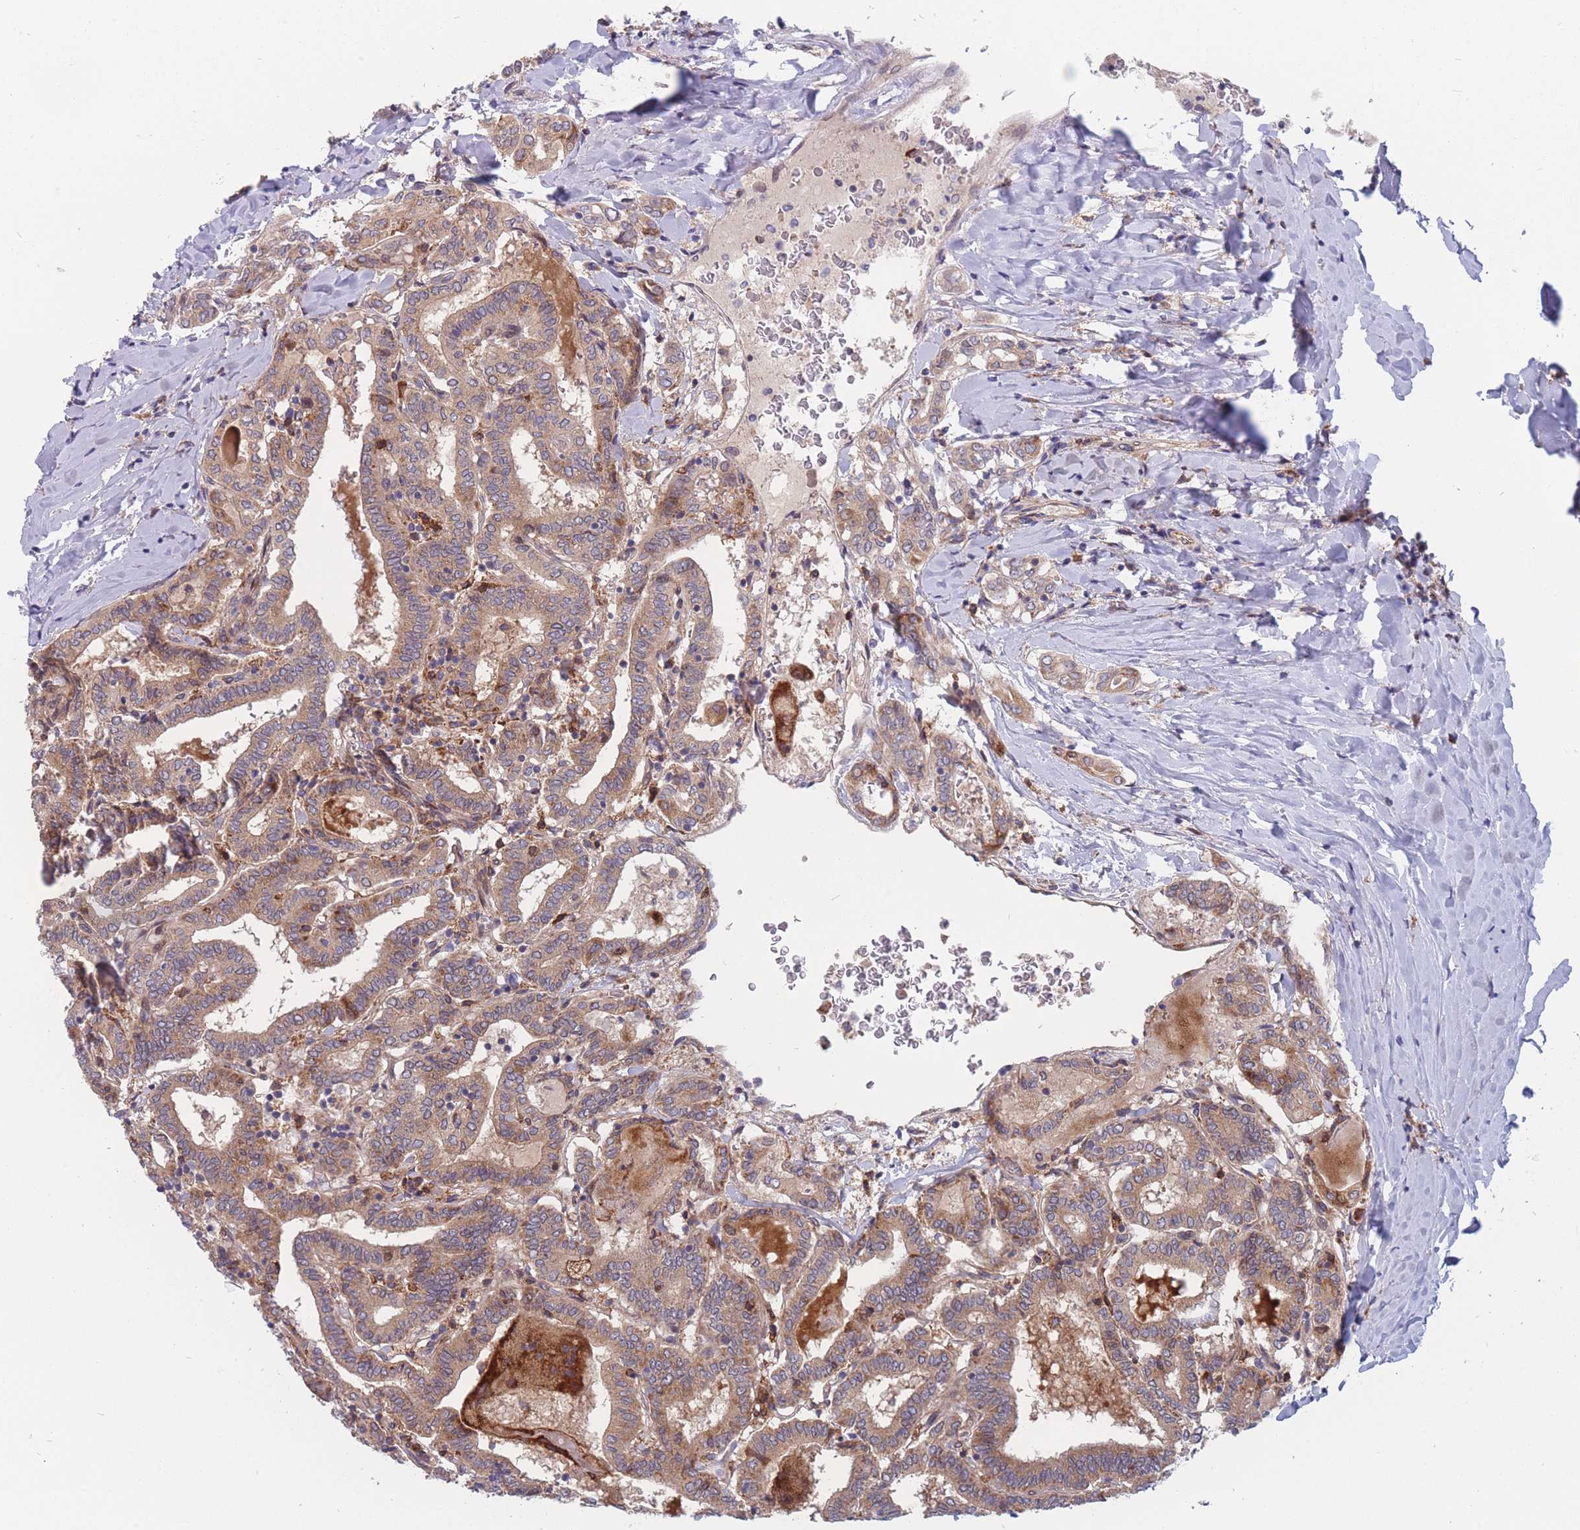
{"staining": {"intensity": "moderate", "quantity": ">75%", "location": "cytoplasmic/membranous"}, "tissue": "thyroid cancer", "cell_type": "Tumor cells", "image_type": "cancer", "snomed": [{"axis": "morphology", "description": "Papillary adenocarcinoma, NOS"}, {"axis": "topography", "description": "Thyroid gland"}], "caption": "Tumor cells show moderate cytoplasmic/membranous staining in about >75% of cells in thyroid papillary adenocarcinoma.", "gene": "TMEM131L", "patient": {"sex": "female", "age": 72}}